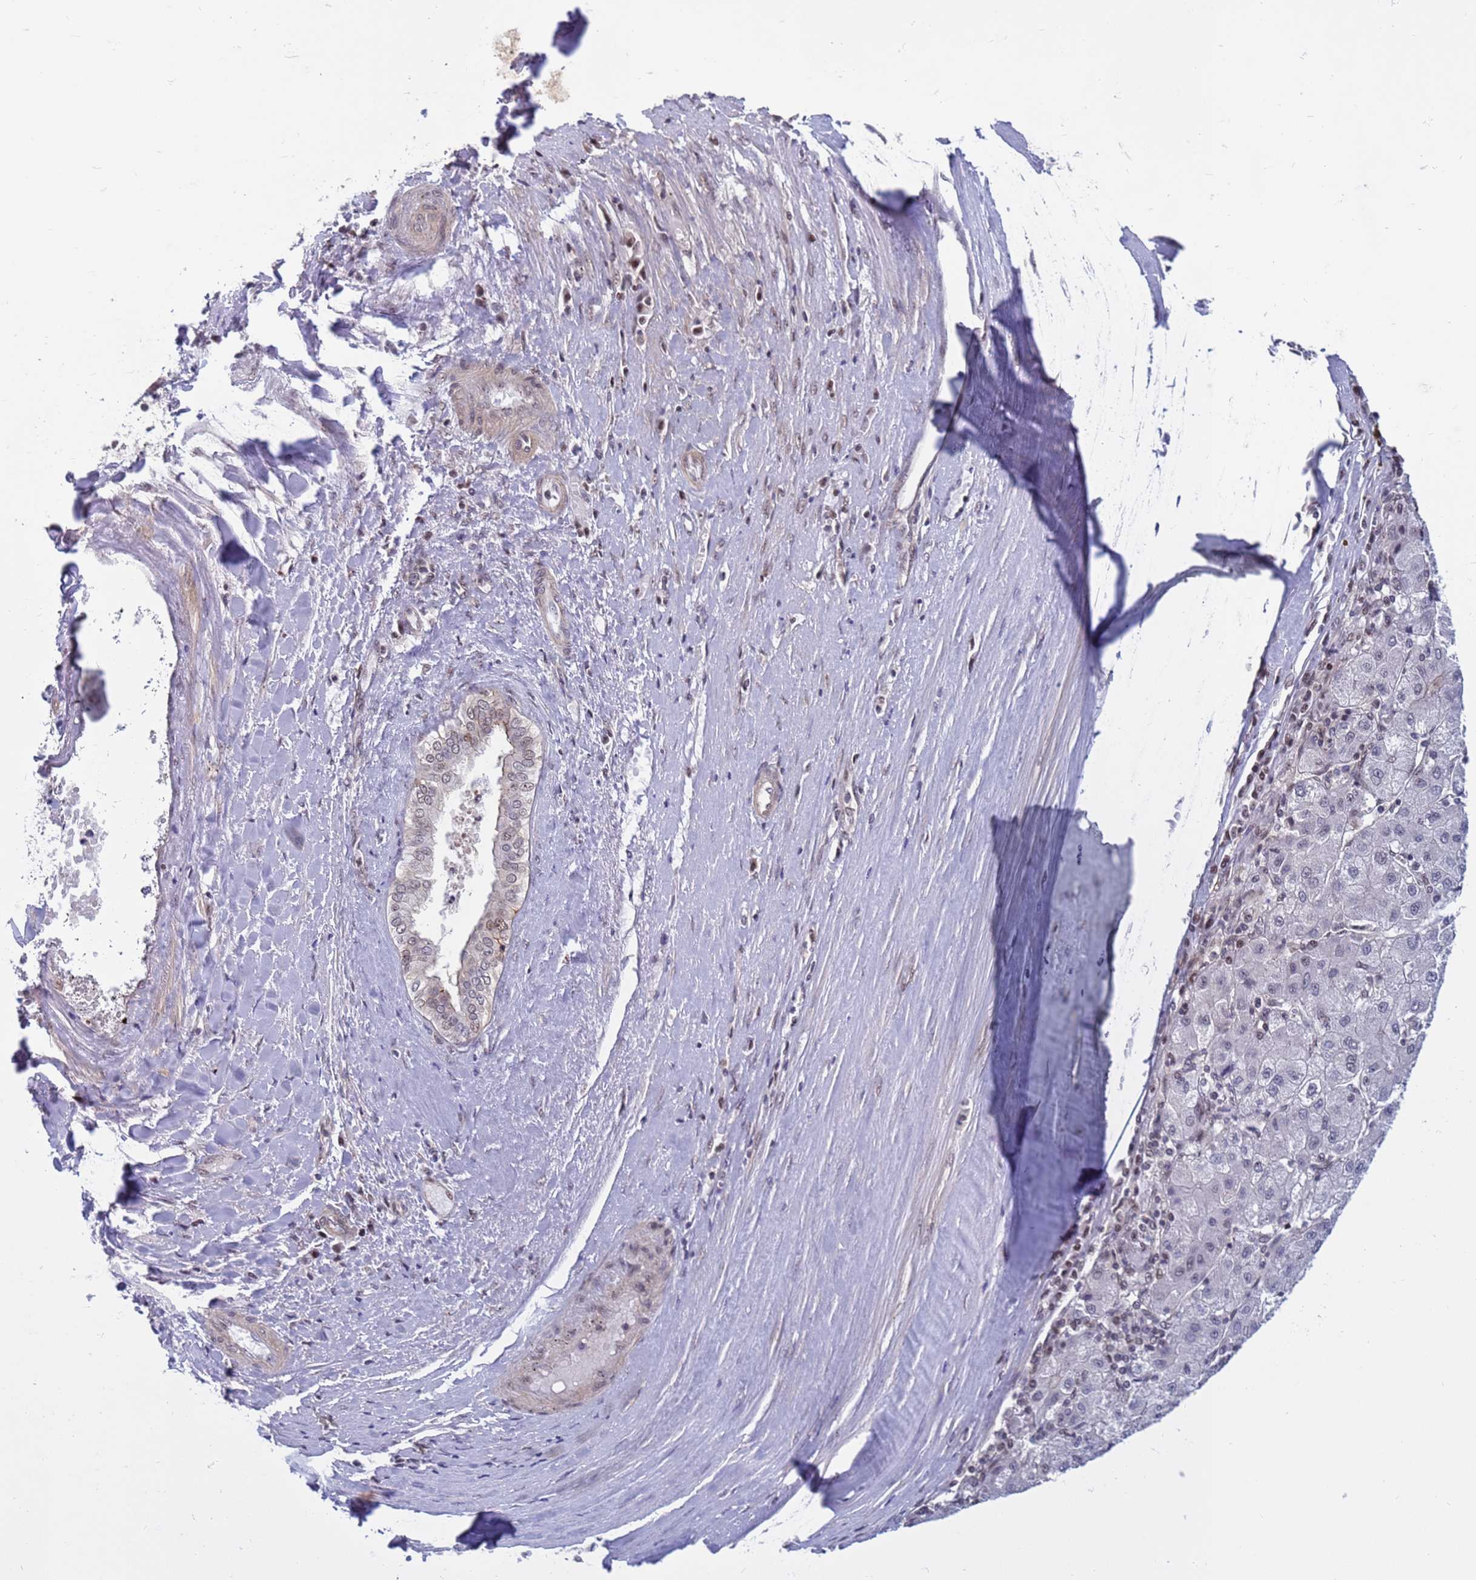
{"staining": {"intensity": "weak", "quantity": "<25%", "location": "cytoplasmic/membranous"}, "tissue": "liver cancer", "cell_type": "Tumor cells", "image_type": "cancer", "snomed": [{"axis": "morphology", "description": "Carcinoma, Hepatocellular, NOS"}, {"axis": "topography", "description": "Liver"}], "caption": "An immunohistochemistry micrograph of hepatocellular carcinoma (liver) is shown. There is no staining in tumor cells of hepatocellular carcinoma (liver).", "gene": "NSL1", "patient": {"sex": "male", "age": 72}}